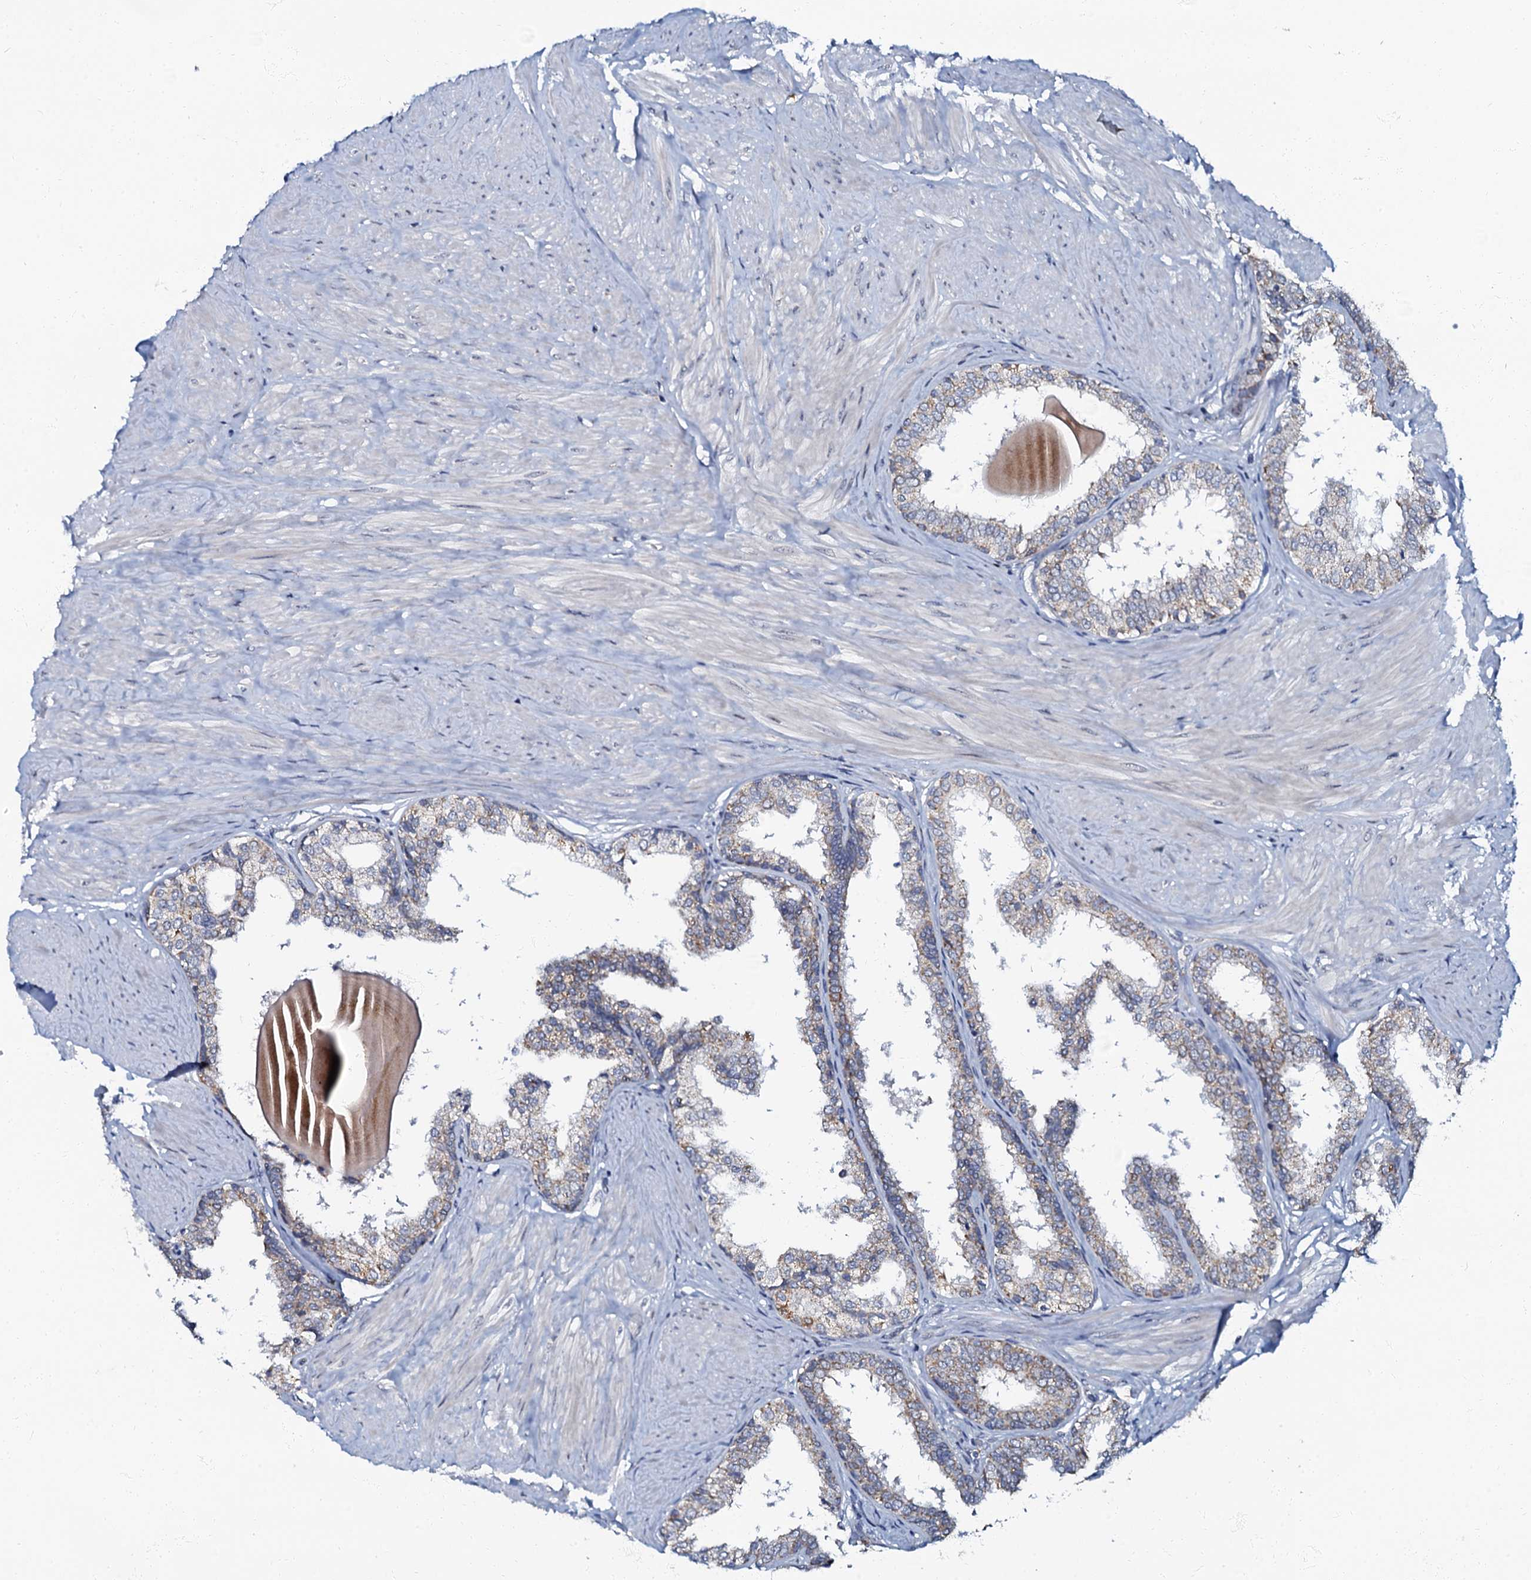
{"staining": {"intensity": "moderate", "quantity": "<25%", "location": "cytoplasmic/membranous"}, "tissue": "prostate", "cell_type": "Glandular cells", "image_type": "normal", "snomed": [{"axis": "morphology", "description": "Normal tissue, NOS"}, {"axis": "topography", "description": "Prostate"}], "caption": "Prostate was stained to show a protein in brown. There is low levels of moderate cytoplasmic/membranous staining in about <25% of glandular cells. (Stains: DAB in brown, nuclei in blue, Microscopy: brightfield microscopy at high magnification).", "gene": "MRPL51", "patient": {"sex": "male", "age": 48}}